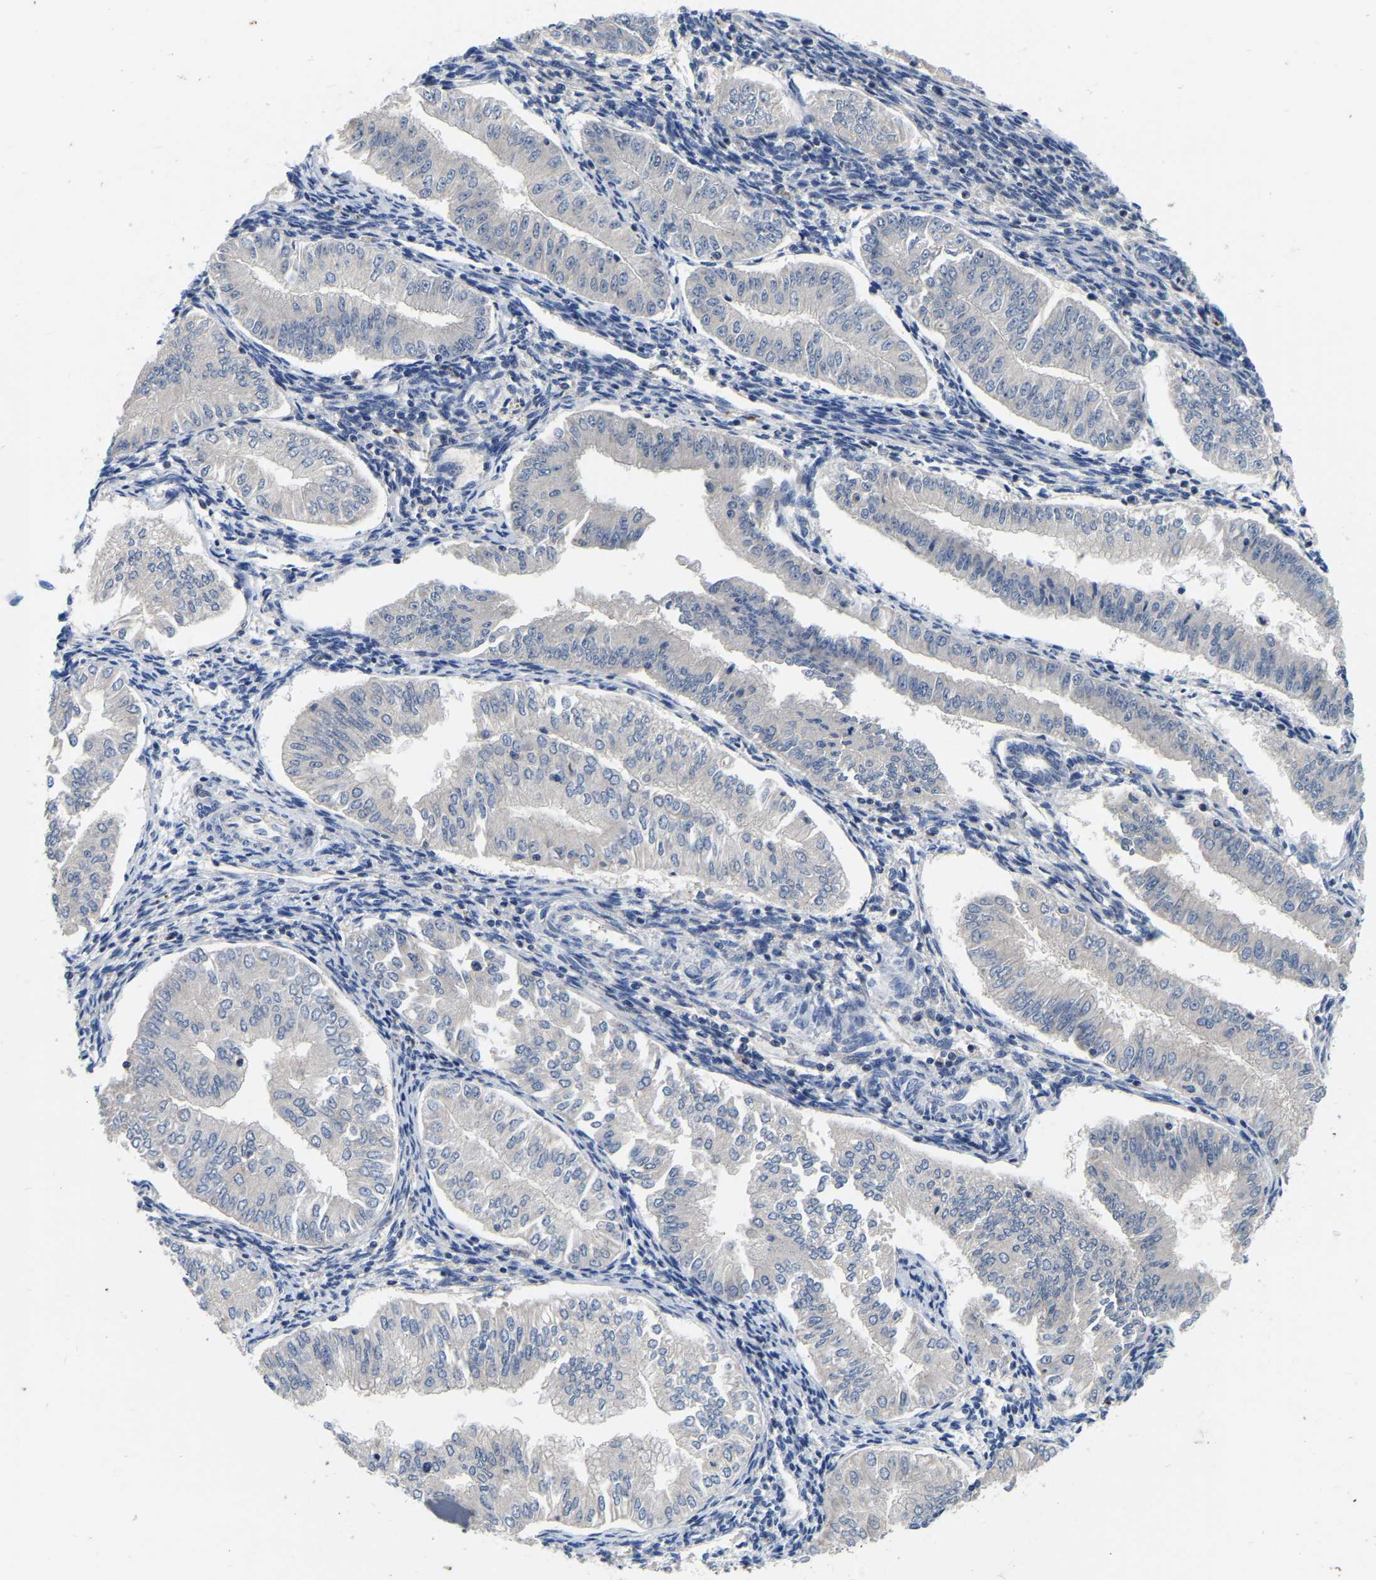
{"staining": {"intensity": "negative", "quantity": "none", "location": "none"}, "tissue": "endometrial cancer", "cell_type": "Tumor cells", "image_type": "cancer", "snomed": [{"axis": "morphology", "description": "Normal tissue, NOS"}, {"axis": "morphology", "description": "Adenocarcinoma, NOS"}, {"axis": "topography", "description": "Endometrium"}], "caption": "This is a photomicrograph of immunohistochemistry staining of adenocarcinoma (endometrial), which shows no expression in tumor cells.", "gene": "RAB27B", "patient": {"sex": "female", "age": 53}}